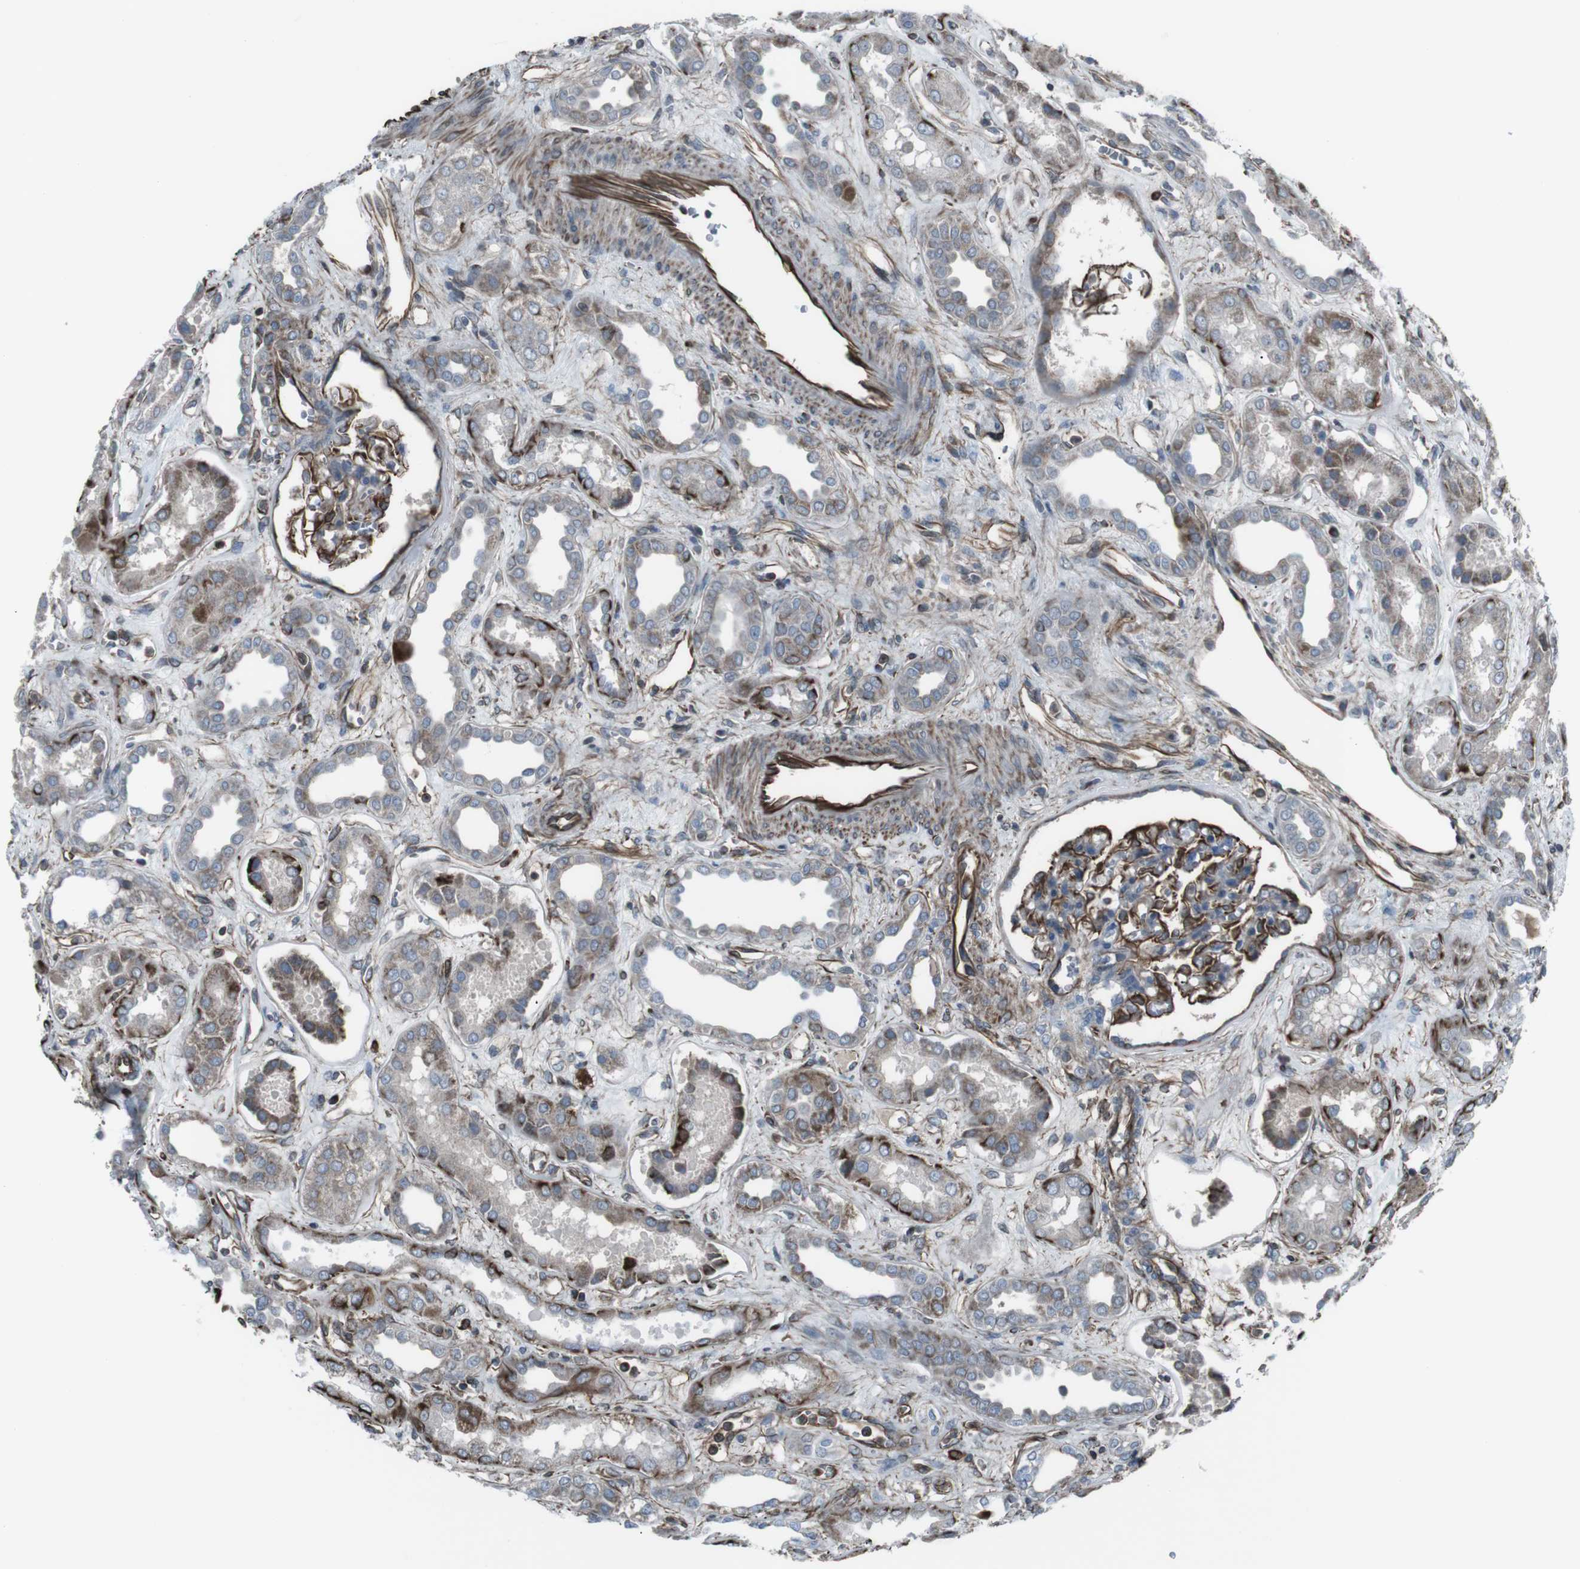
{"staining": {"intensity": "strong", "quantity": "25%-75%", "location": "cytoplasmic/membranous"}, "tissue": "kidney", "cell_type": "Cells in glomeruli", "image_type": "normal", "snomed": [{"axis": "morphology", "description": "Normal tissue, NOS"}, {"axis": "topography", "description": "Kidney"}], "caption": "This micrograph shows unremarkable kidney stained with immunohistochemistry to label a protein in brown. The cytoplasmic/membranous of cells in glomeruli show strong positivity for the protein. Nuclei are counter-stained blue.", "gene": "TMEM141", "patient": {"sex": "male", "age": 59}}